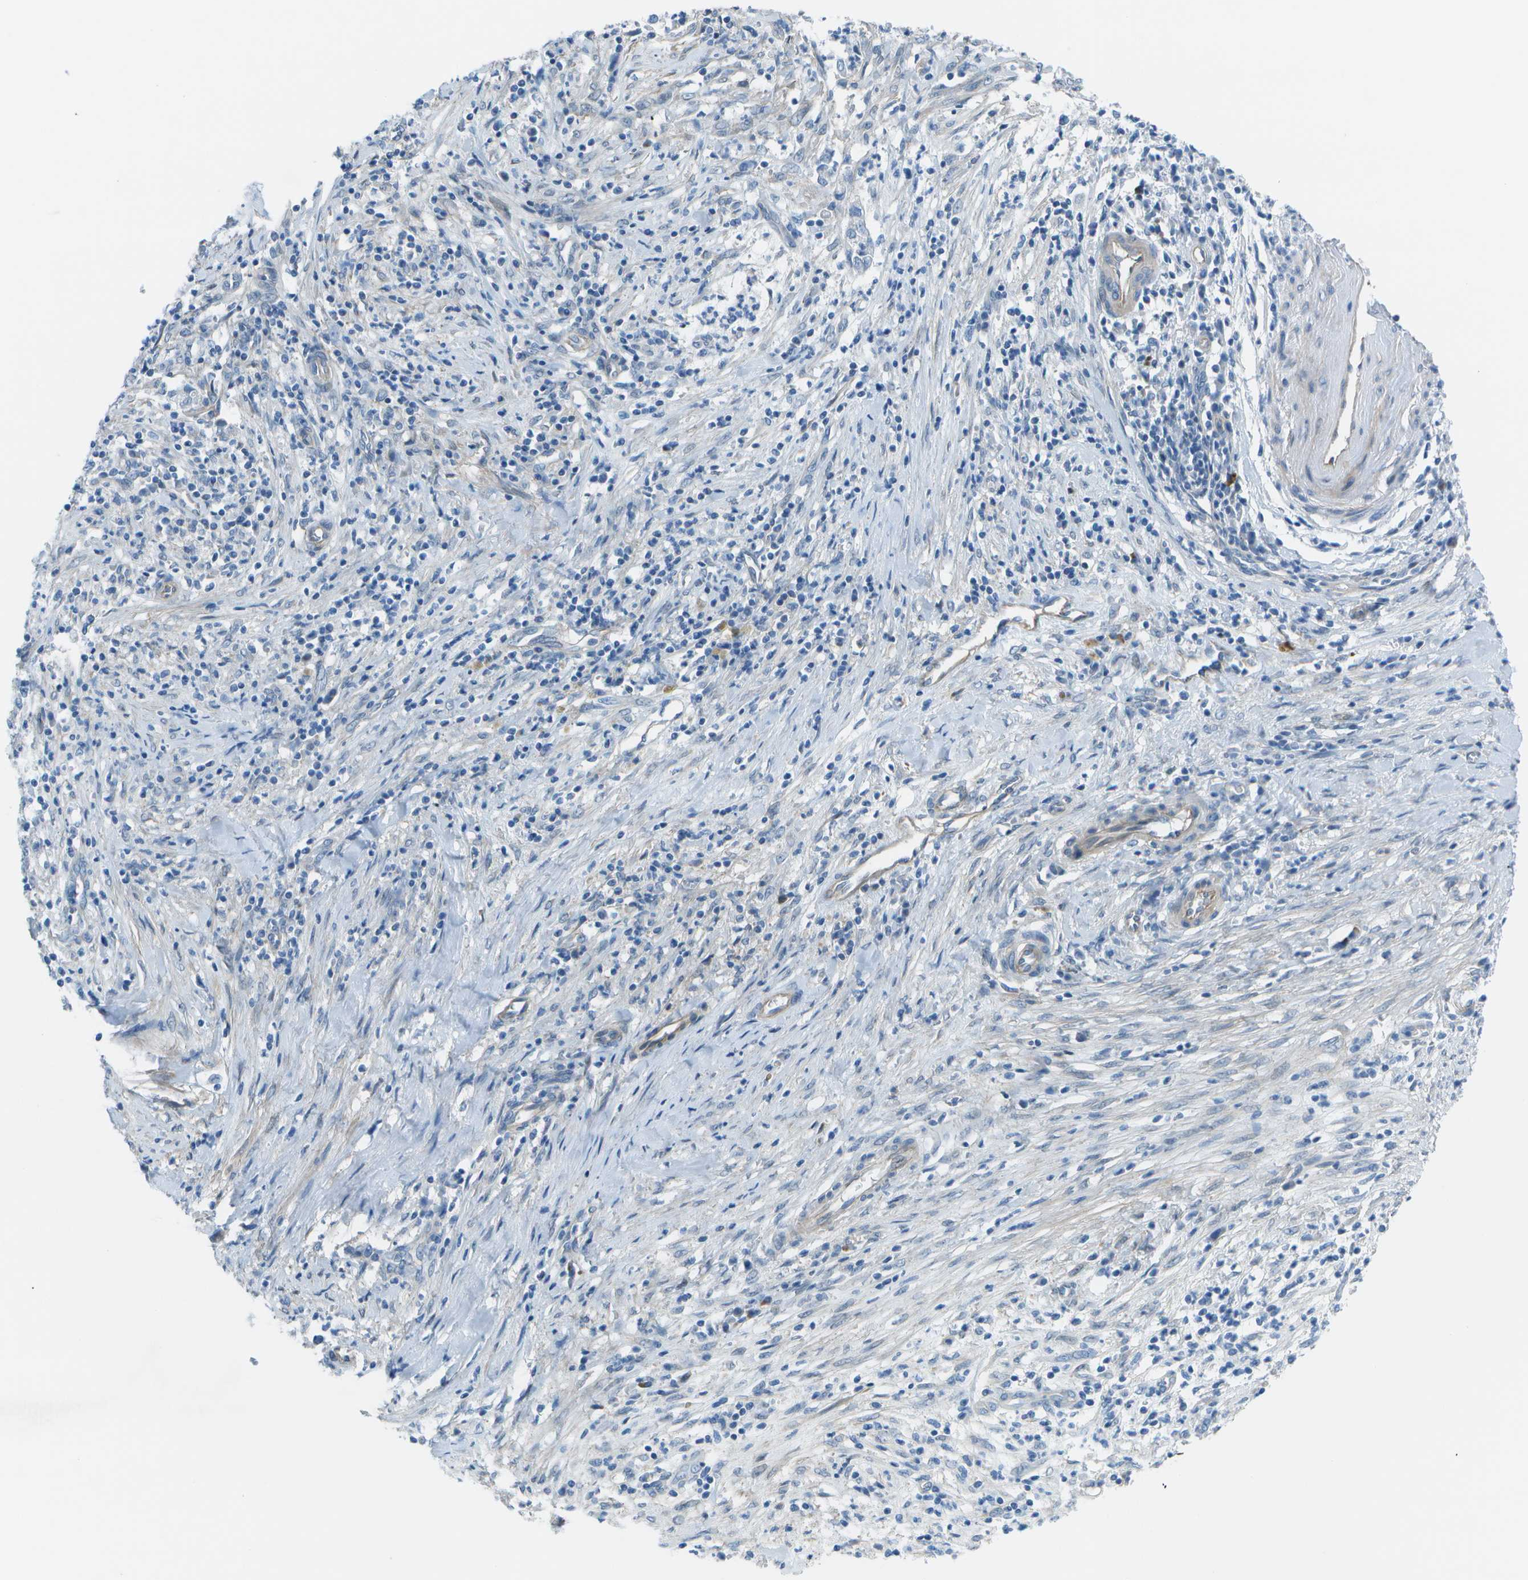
{"staining": {"intensity": "negative", "quantity": "none", "location": "none"}, "tissue": "cervical cancer", "cell_type": "Tumor cells", "image_type": "cancer", "snomed": [{"axis": "morphology", "description": "Adenocarcinoma, NOS"}, {"axis": "topography", "description": "Cervix"}], "caption": "The micrograph demonstrates no staining of tumor cells in cervical cancer (adenocarcinoma).", "gene": "SORBS3", "patient": {"sex": "female", "age": 44}}